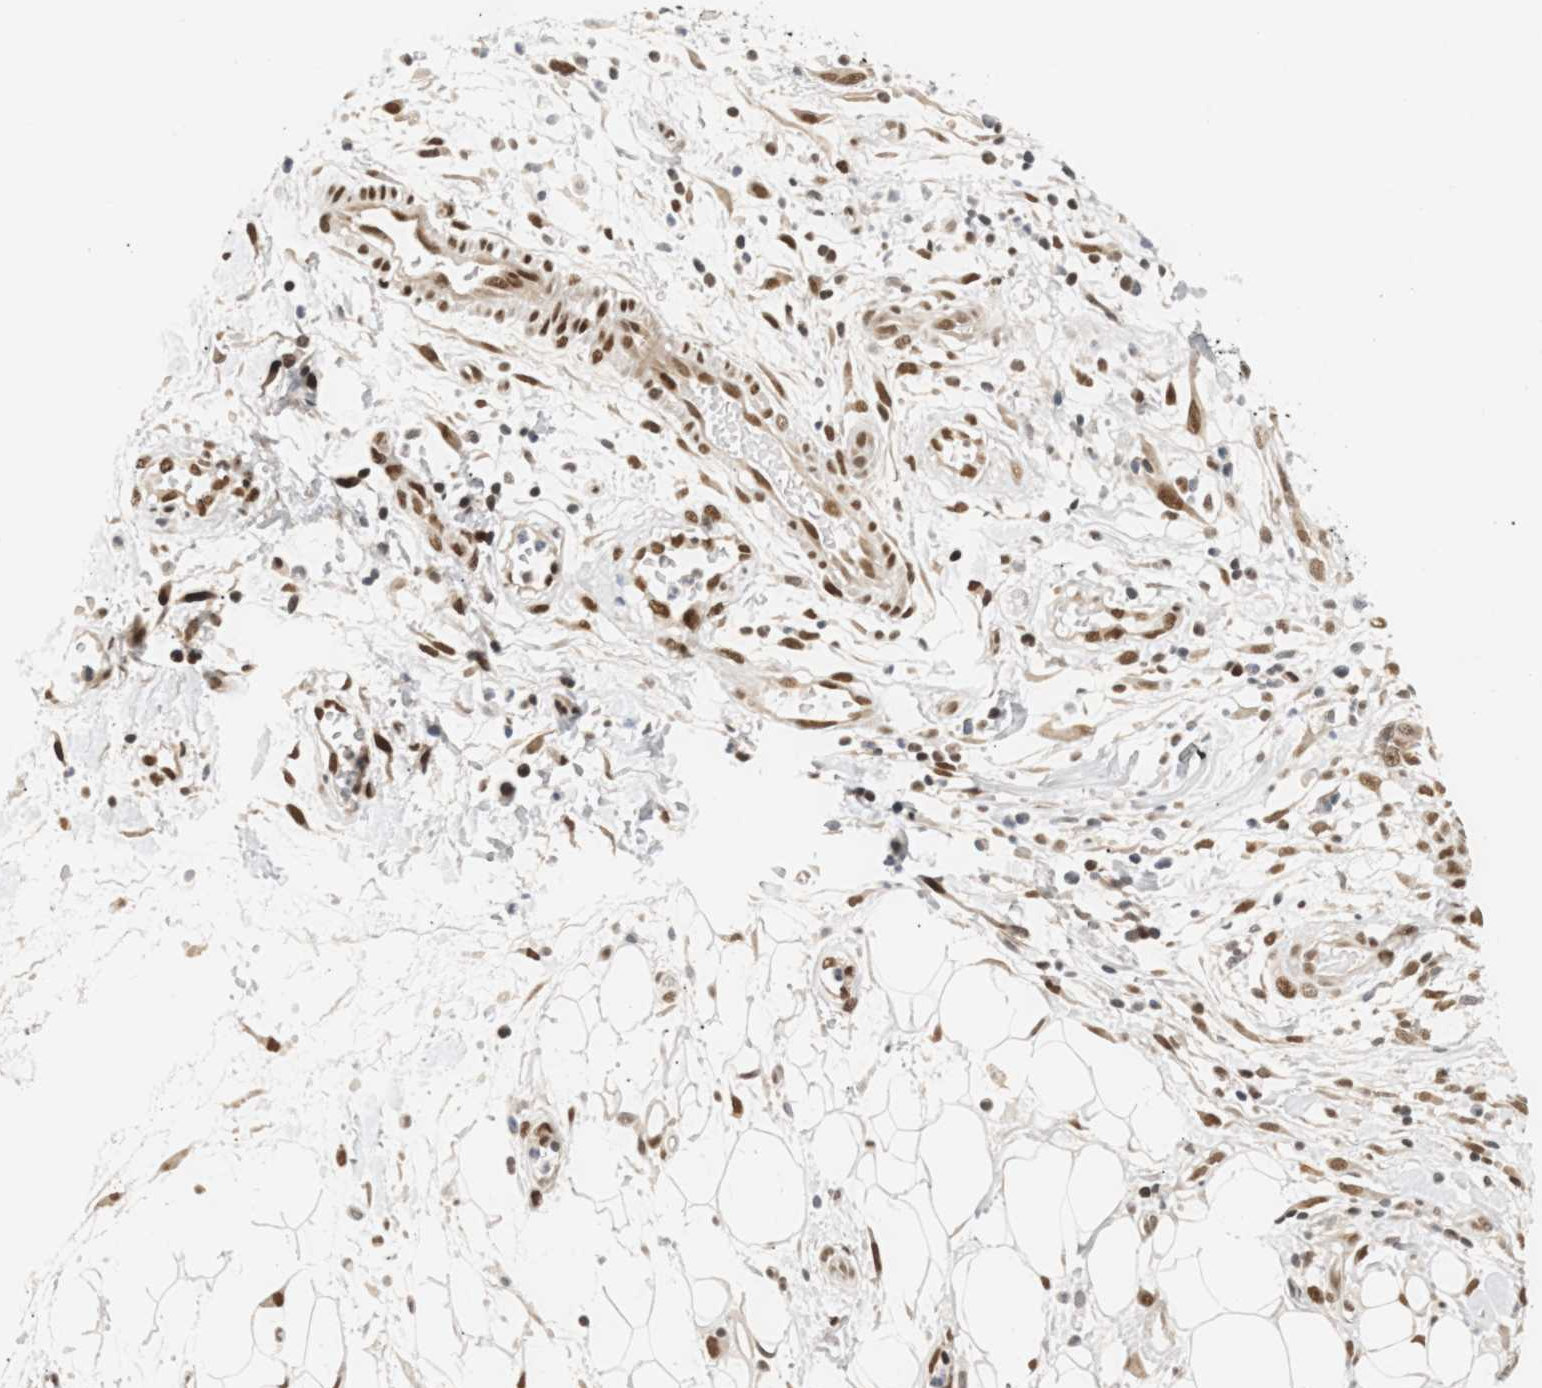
{"staining": {"intensity": "moderate", "quantity": ">75%", "location": "nuclear"}, "tissue": "pancreatic cancer", "cell_type": "Tumor cells", "image_type": "cancer", "snomed": [{"axis": "morphology", "description": "Adenocarcinoma, NOS"}, {"axis": "topography", "description": "Pancreas"}], "caption": "A brown stain highlights moderate nuclear positivity of a protein in human pancreatic adenocarcinoma tumor cells.", "gene": "SSBP2", "patient": {"sex": "female", "age": 60}}